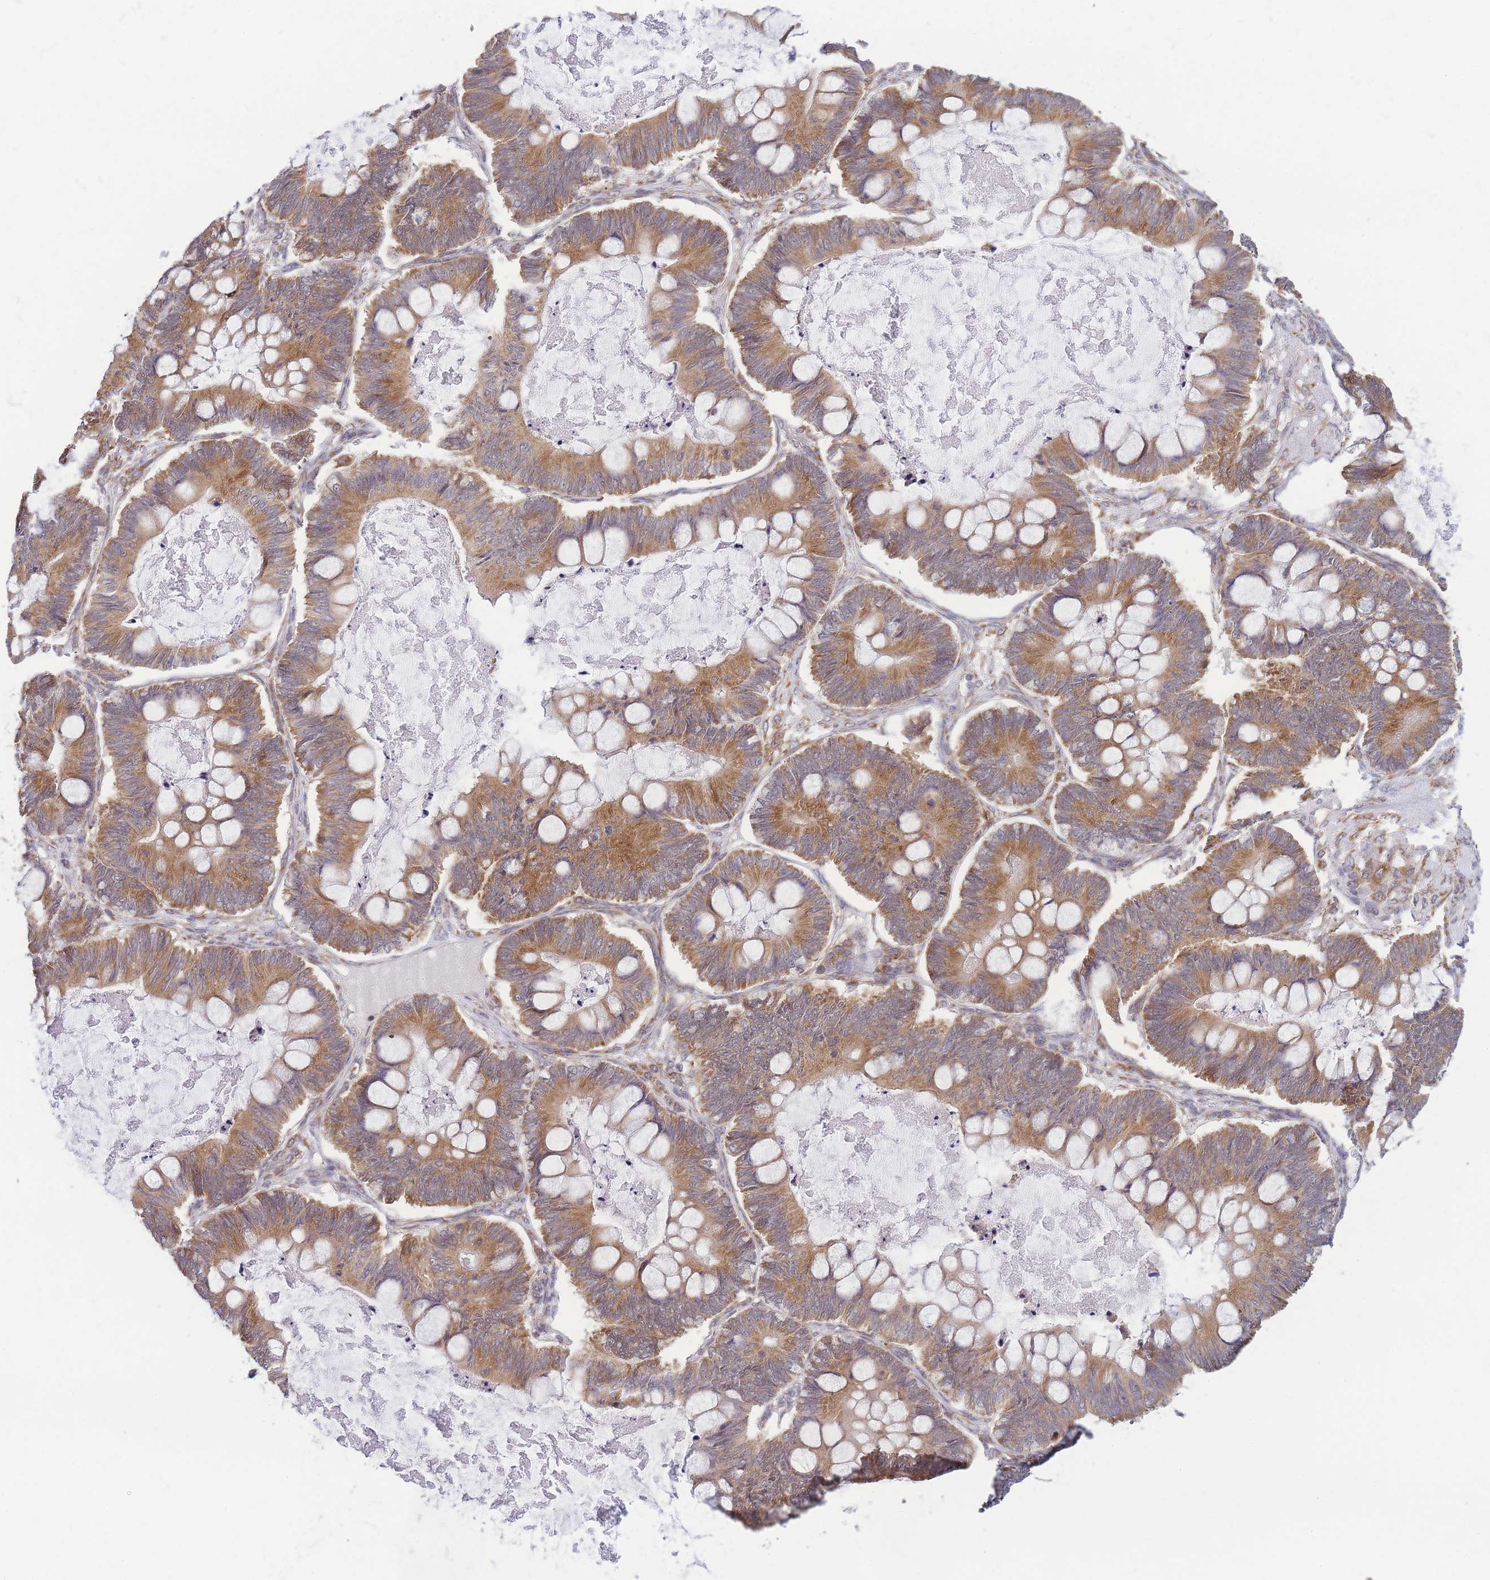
{"staining": {"intensity": "moderate", "quantity": ">75%", "location": "cytoplasmic/membranous"}, "tissue": "ovarian cancer", "cell_type": "Tumor cells", "image_type": "cancer", "snomed": [{"axis": "morphology", "description": "Cystadenocarcinoma, mucinous, NOS"}, {"axis": "topography", "description": "Ovary"}], "caption": "Immunohistochemistry (IHC) staining of mucinous cystadenocarcinoma (ovarian), which reveals medium levels of moderate cytoplasmic/membranous positivity in about >75% of tumor cells indicating moderate cytoplasmic/membranous protein expression. The staining was performed using DAB (3,3'-diaminobenzidine) (brown) for protein detection and nuclei were counterstained in hematoxylin (blue).", "gene": "MRPL23", "patient": {"sex": "female", "age": 61}}